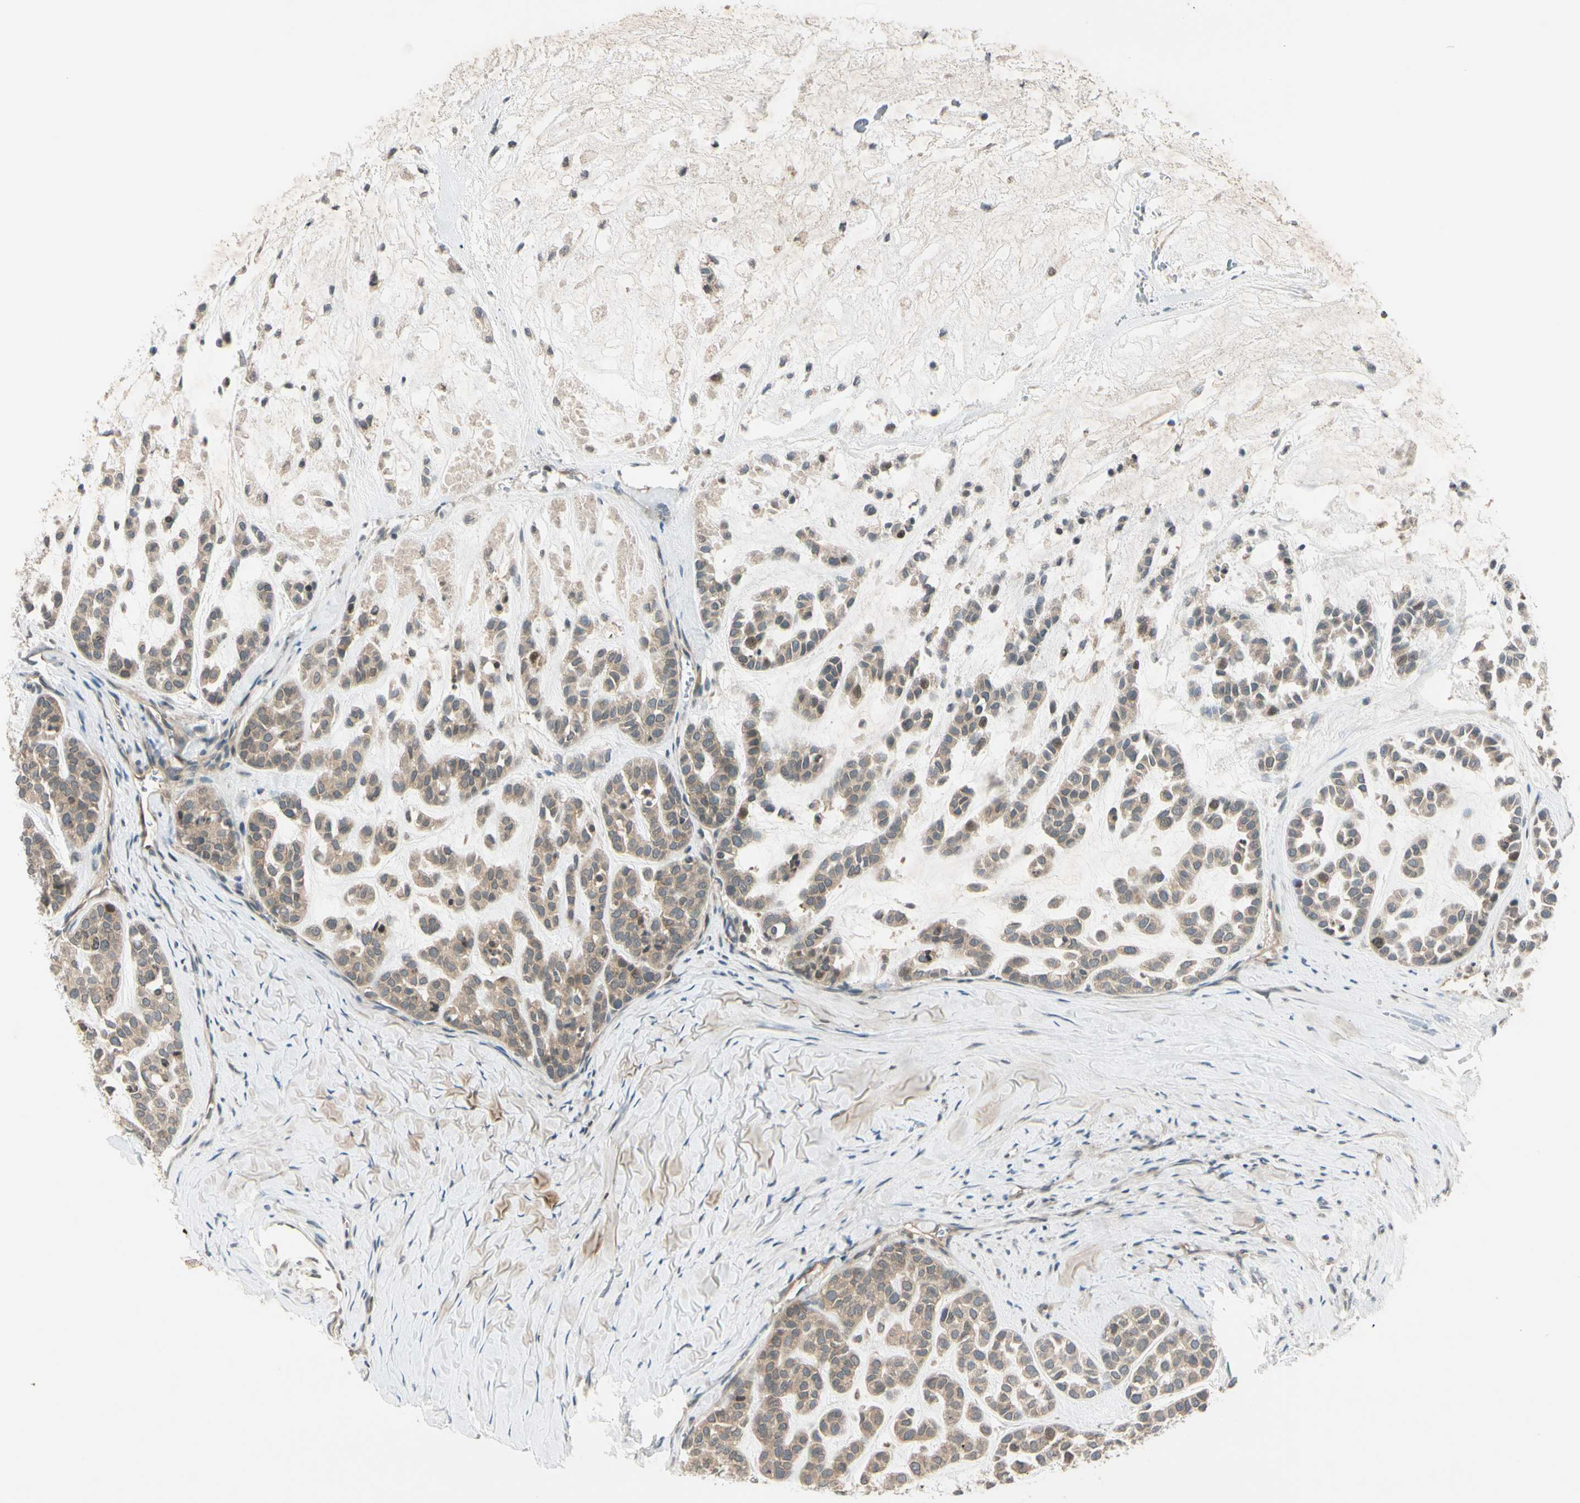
{"staining": {"intensity": "weak", "quantity": ">75%", "location": "cytoplasmic/membranous"}, "tissue": "head and neck cancer", "cell_type": "Tumor cells", "image_type": "cancer", "snomed": [{"axis": "morphology", "description": "Adenocarcinoma, NOS"}, {"axis": "morphology", "description": "Adenoma, NOS"}, {"axis": "topography", "description": "Head-Neck"}], "caption": "Weak cytoplasmic/membranous expression for a protein is present in approximately >75% of tumor cells of head and neck cancer (adenoma) using immunohistochemistry (IHC).", "gene": "FGF10", "patient": {"sex": "female", "age": 55}}